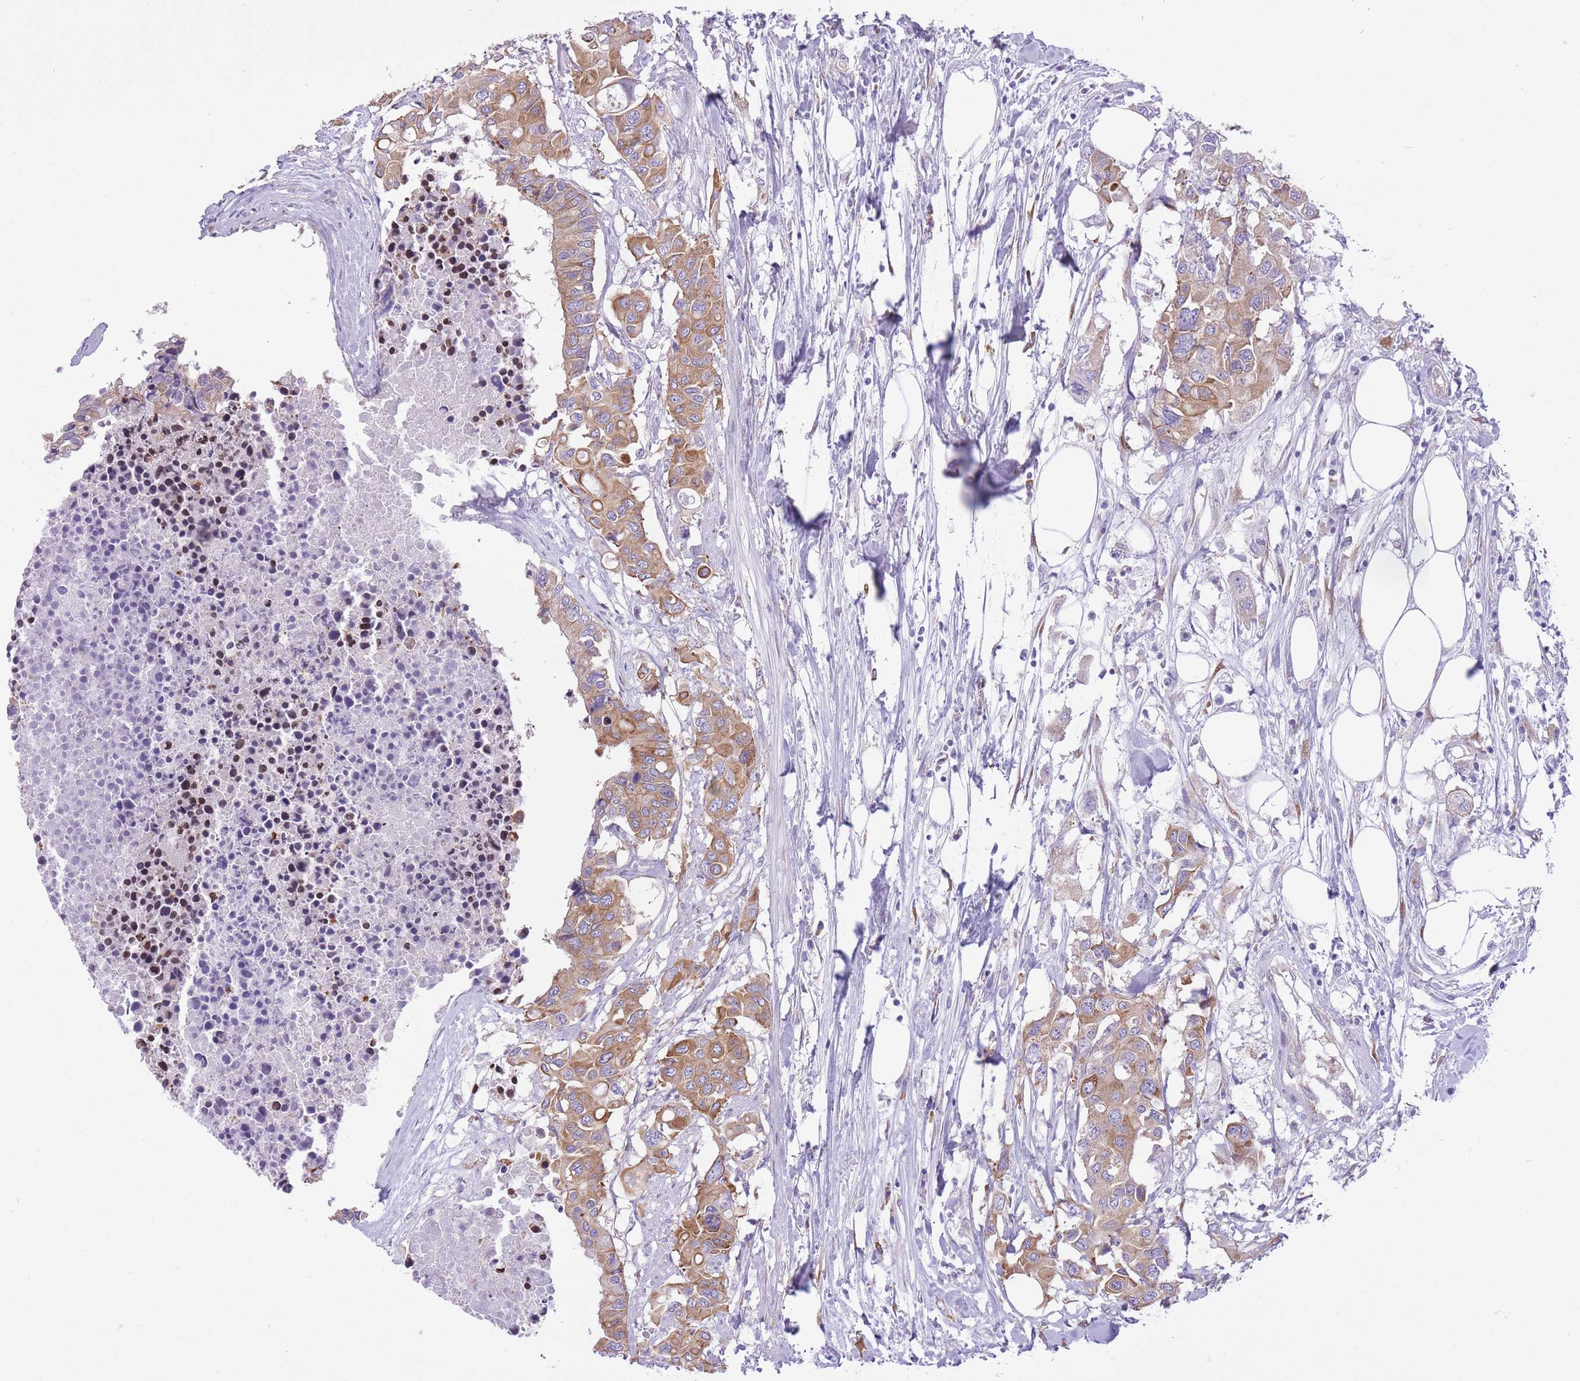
{"staining": {"intensity": "moderate", "quantity": ">75%", "location": "cytoplasmic/membranous"}, "tissue": "colorectal cancer", "cell_type": "Tumor cells", "image_type": "cancer", "snomed": [{"axis": "morphology", "description": "Adenocarcinoma, NOS"}, {"axis": "topography", "description": "Colon"}], "caption": "Approximately >75% of tumor cells in human colorectal cancer demonstrate moderate cytoplasmic/membranous protein staining as visualized by brown immunohistochemical staining.", "gene": "ZNF501", "patient": {"sex": "male", "age": 77}}